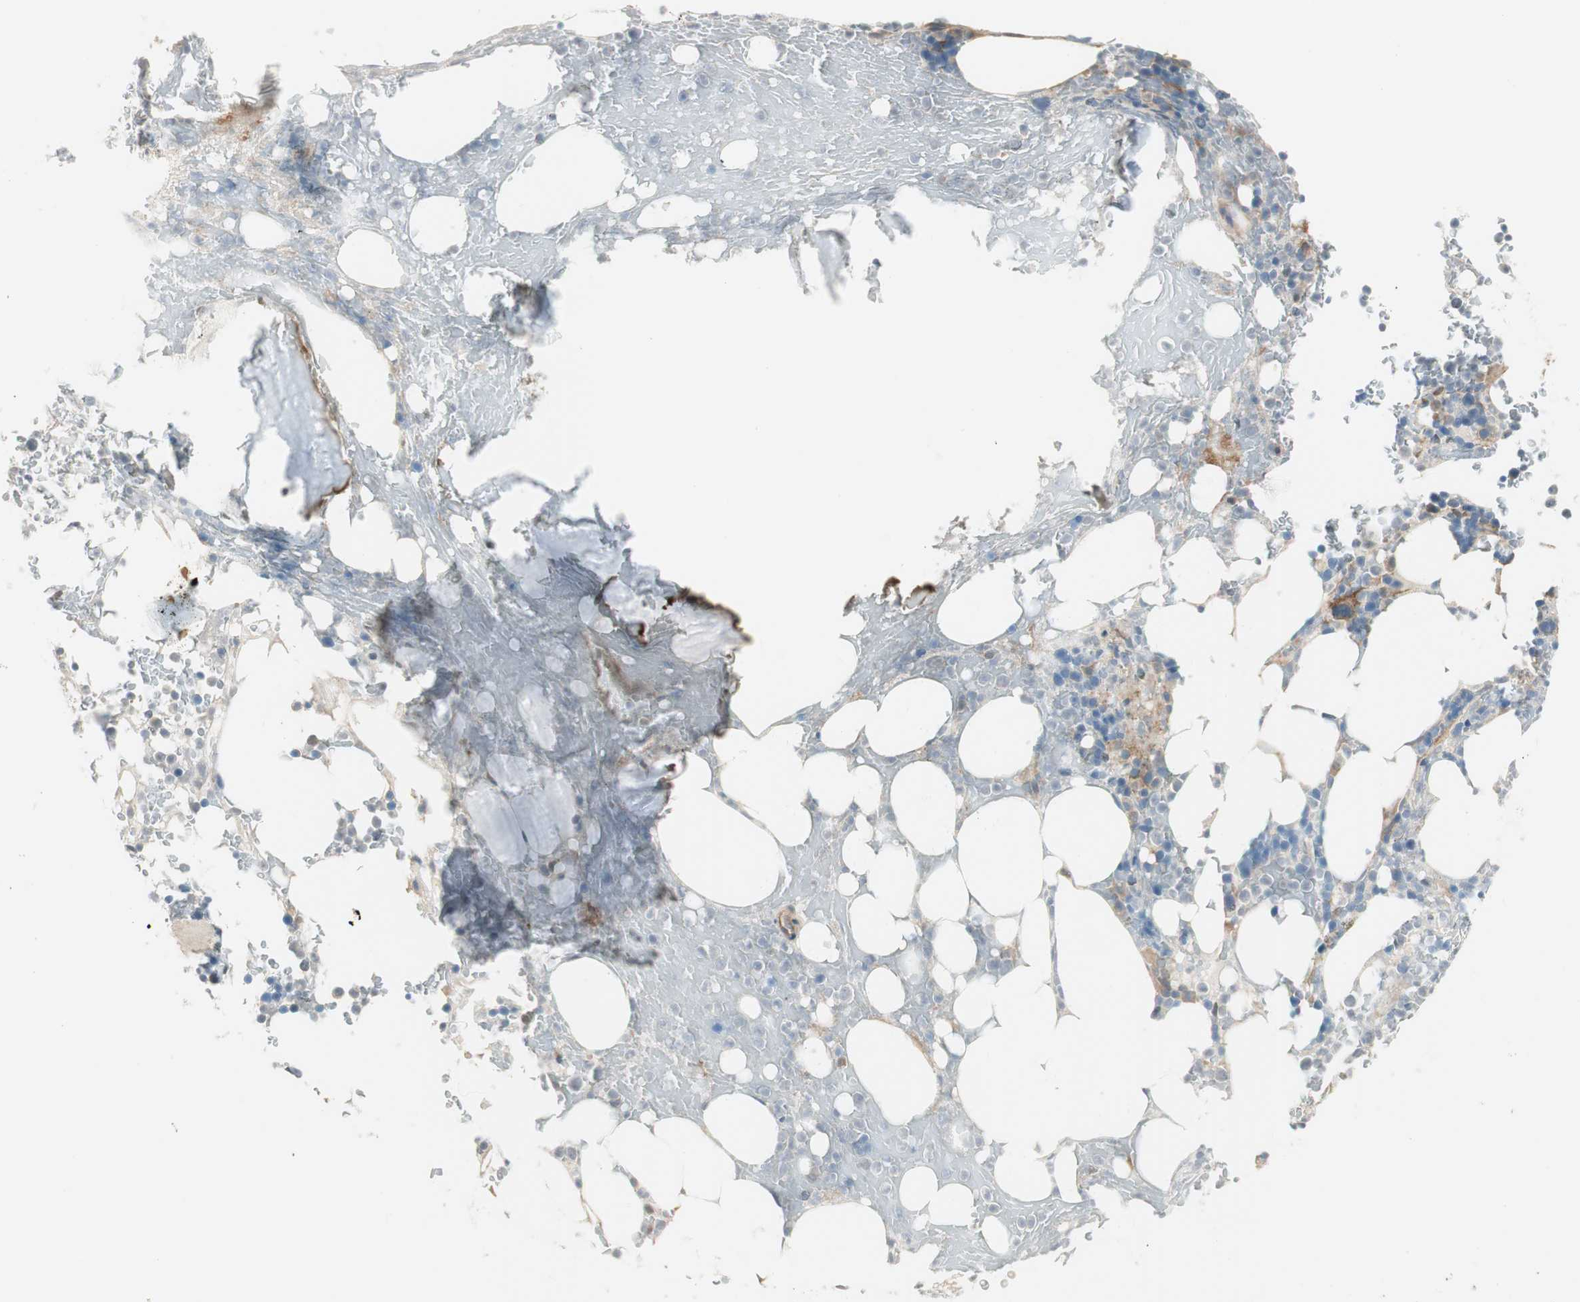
{"staining": {"intensity": "weak", "quantity": "<25%", "location": "cytoplasmic/membranous"}, "tissue": "bone marrow", "cell_type": "Hematopoietic cells", "image_type": "normal", "snomed": [{"axis": "morphology", "description": "Normal tissue, NOS"}, {"axis": "topography", "description": "Bone marrow"}], "caption": "High magnification brightfield microscopy of benign bone marrow stained with DAB (3,3'-diaminobenzidine) (brown) and counterstained with hematoxylin (blue): hematopoietic cells show no significant positivity. (DAB immunohistochemistry (IHC), high magnification).", "gene": "STON1", "patient": {"sex": "female", "age": 66}}